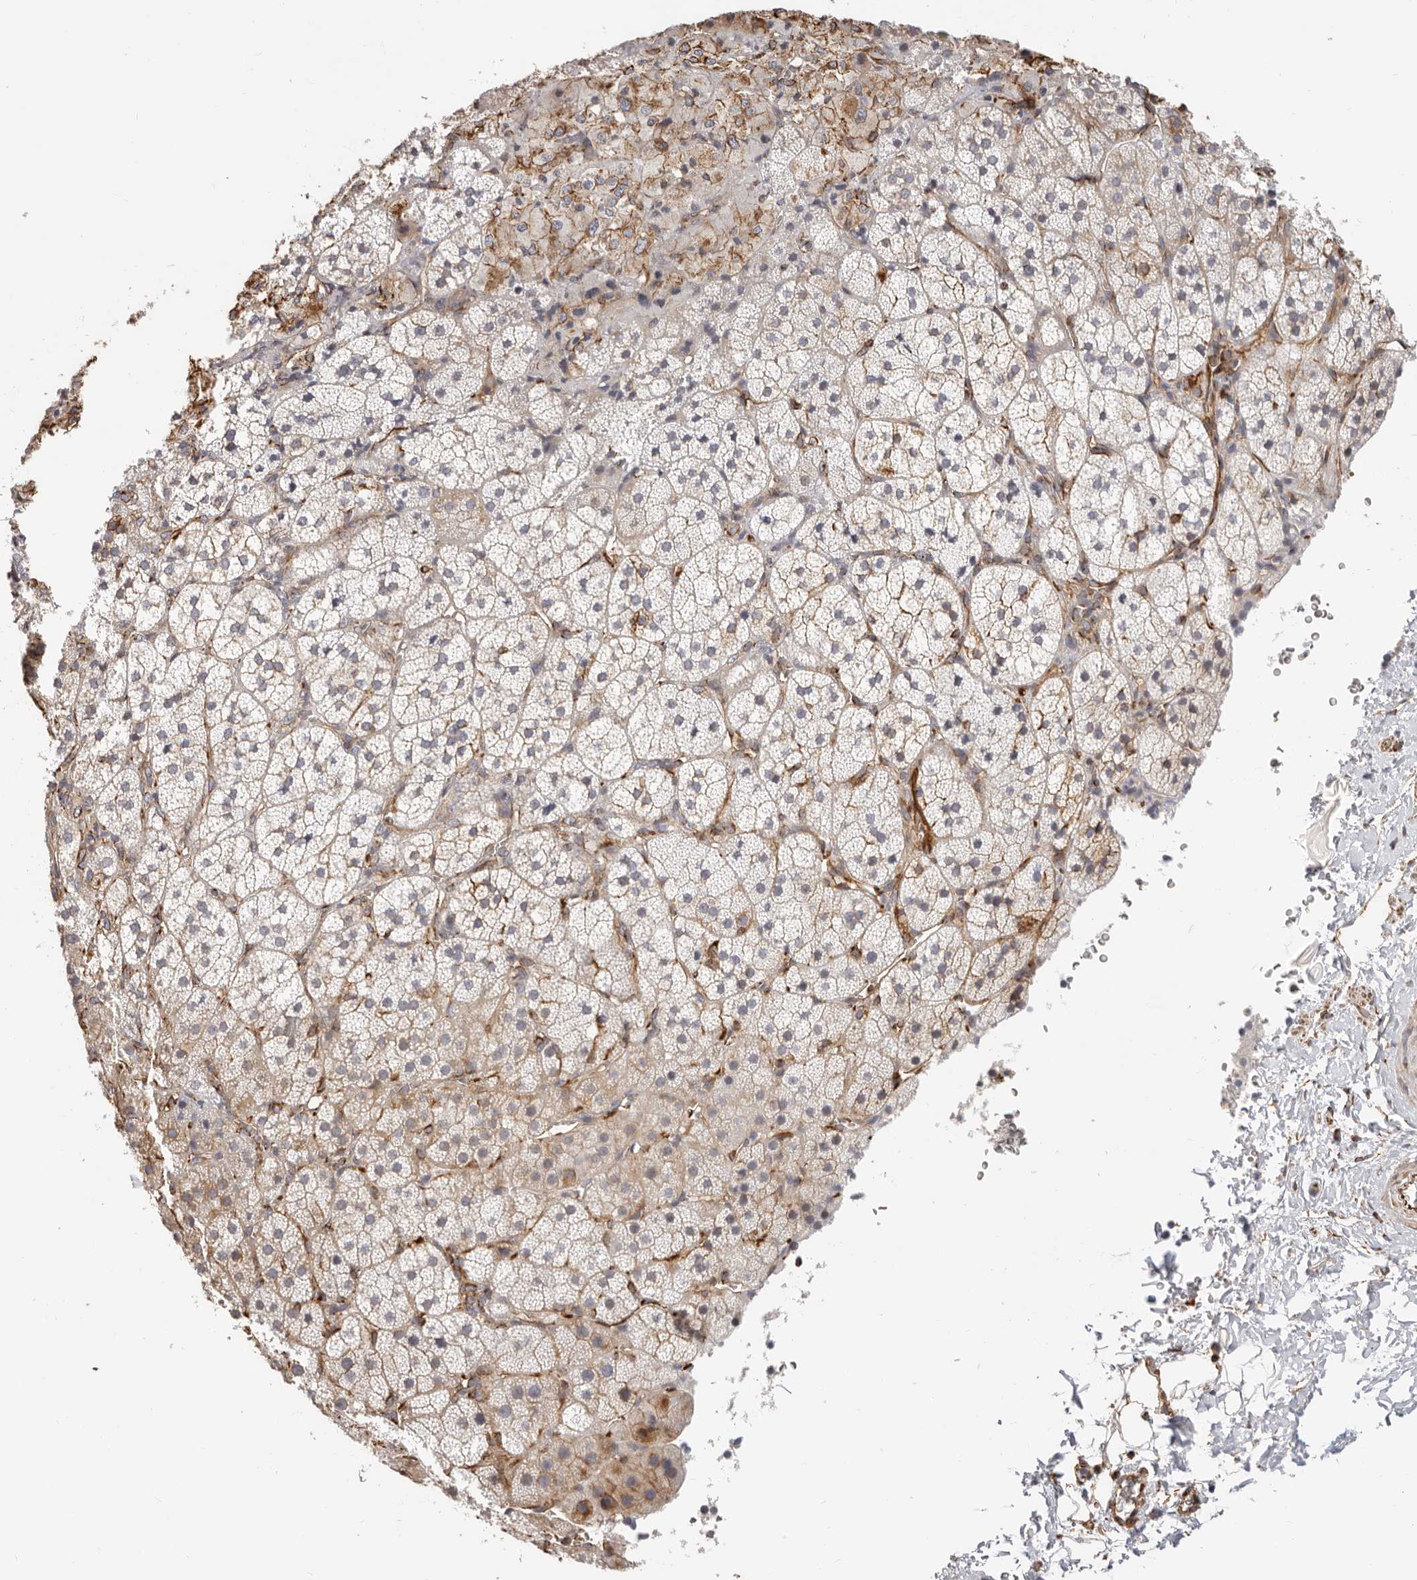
{"staining": {"intensity": "moderate", "quantity": "<25%", "location": "cytoplasmic/membranous"}, "tissue": "adrenal gland", "cell_type": "Glandular cells", "image_type": "normal", "snomed": [{"axis": "morphology", "description": "Normal tissue, NOS"}, {"axis": "topography", "description": "Adrenal gland"}], "caption": "Immunohistochemical staining of benign human adrenal gland shows <25% levels of moderate cytoplasmic/membranous protein expression in about <25% of glandular cells.", "gene": "DTNBP1", "patient": {"sex": "female", "age": 44}}